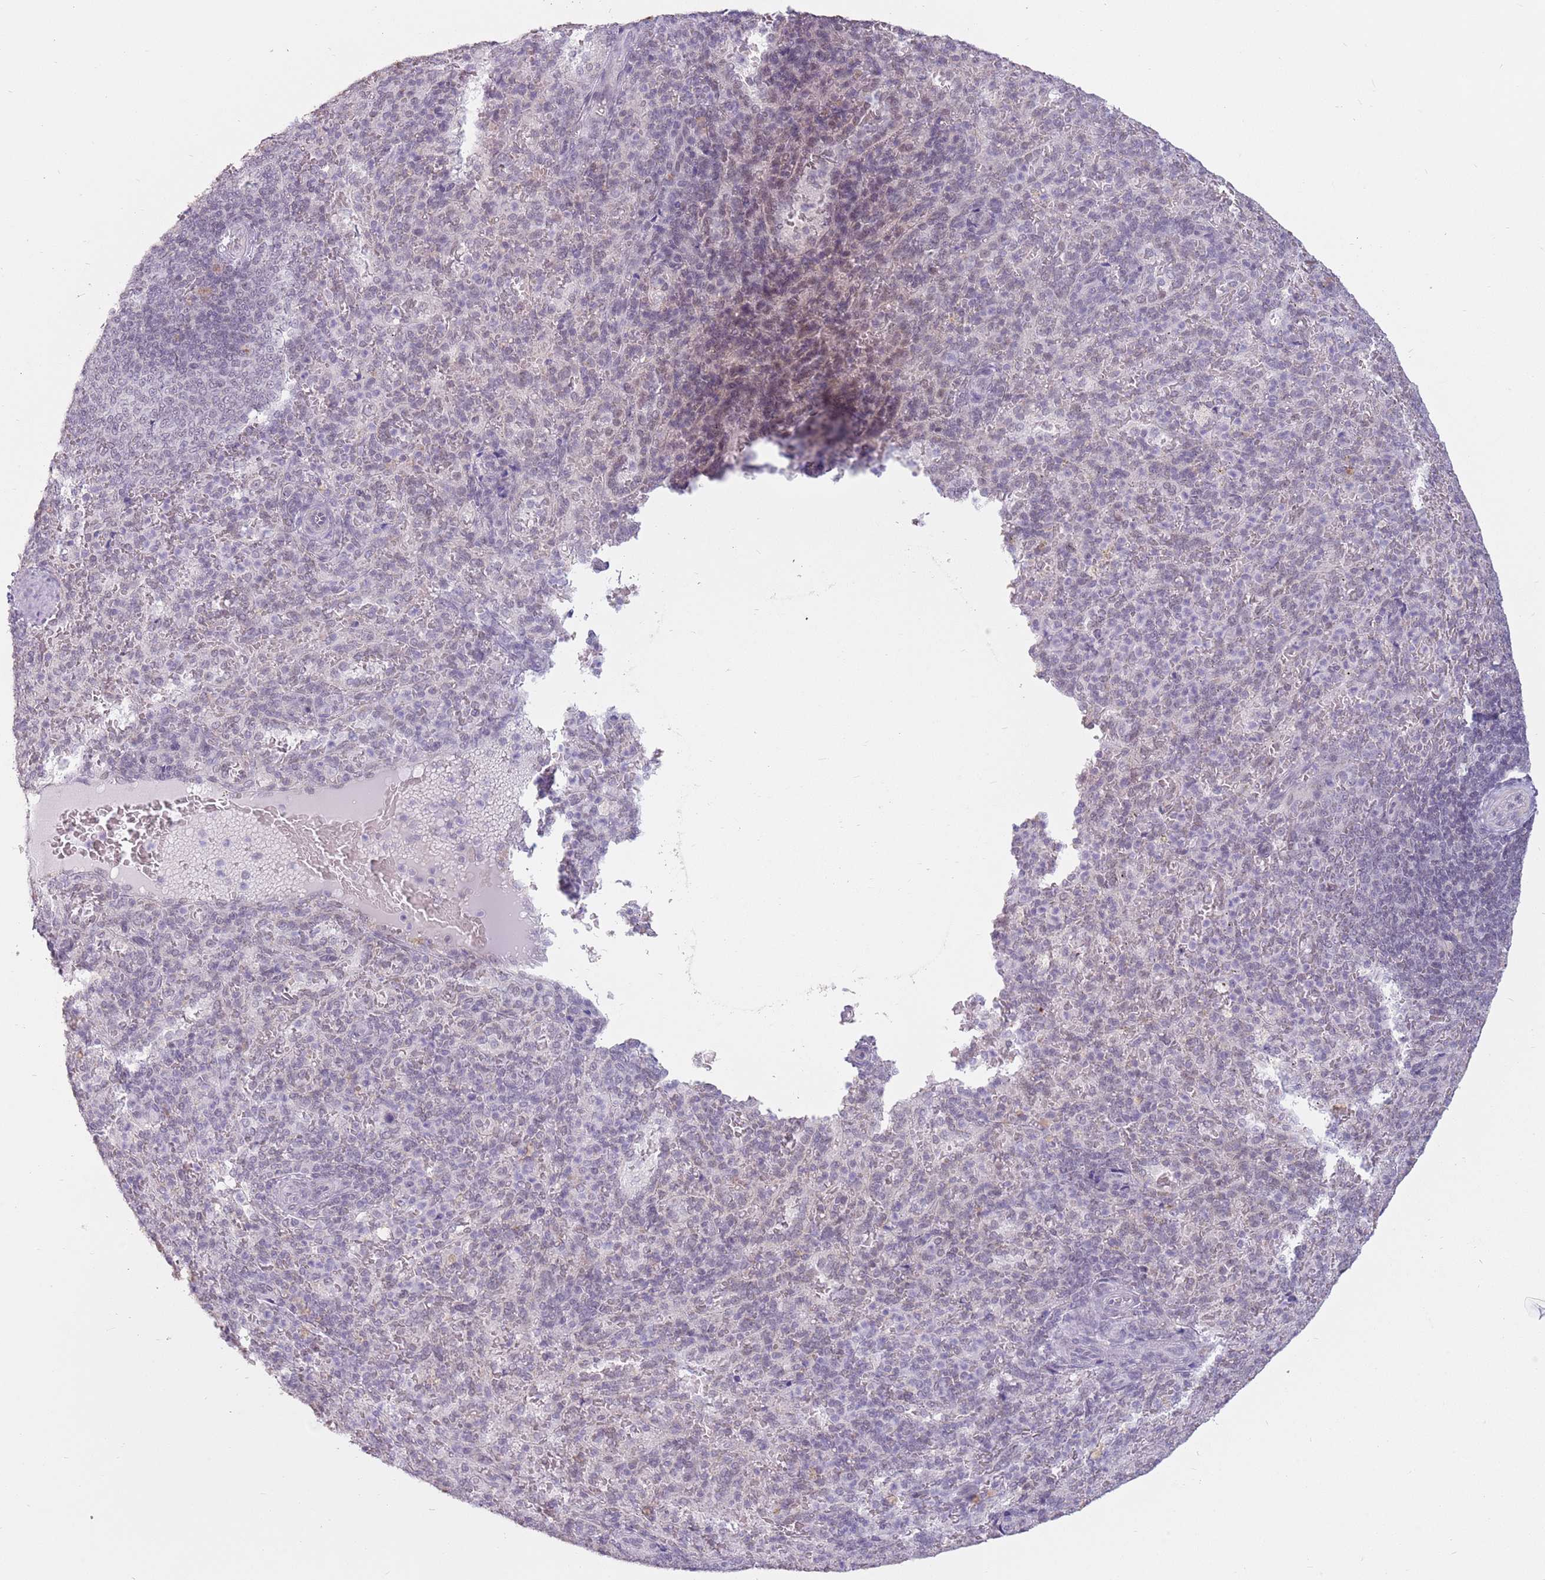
{"staining": {"intensity": "weak", "quantity": "<25%", "location": "nuclear"}, "tissue": "spleen", "cell_type": "Cells in red pulp", "image_type": "normal", "snomed": [{"axis": "morphology", "description": "Normal tissue, NOS"}, {"axis": "topography", "description": "Spleen"}], "caption": "Immunohistochemical staining of benign human spleen exhibits no significant expression in cells in red pulp. (DAB immunohistochemistry (IHC) visualized using brightfield microscopy, high magnification).", "gene": "ZNF574", "patient": {"sex": "female", "age": 21}}